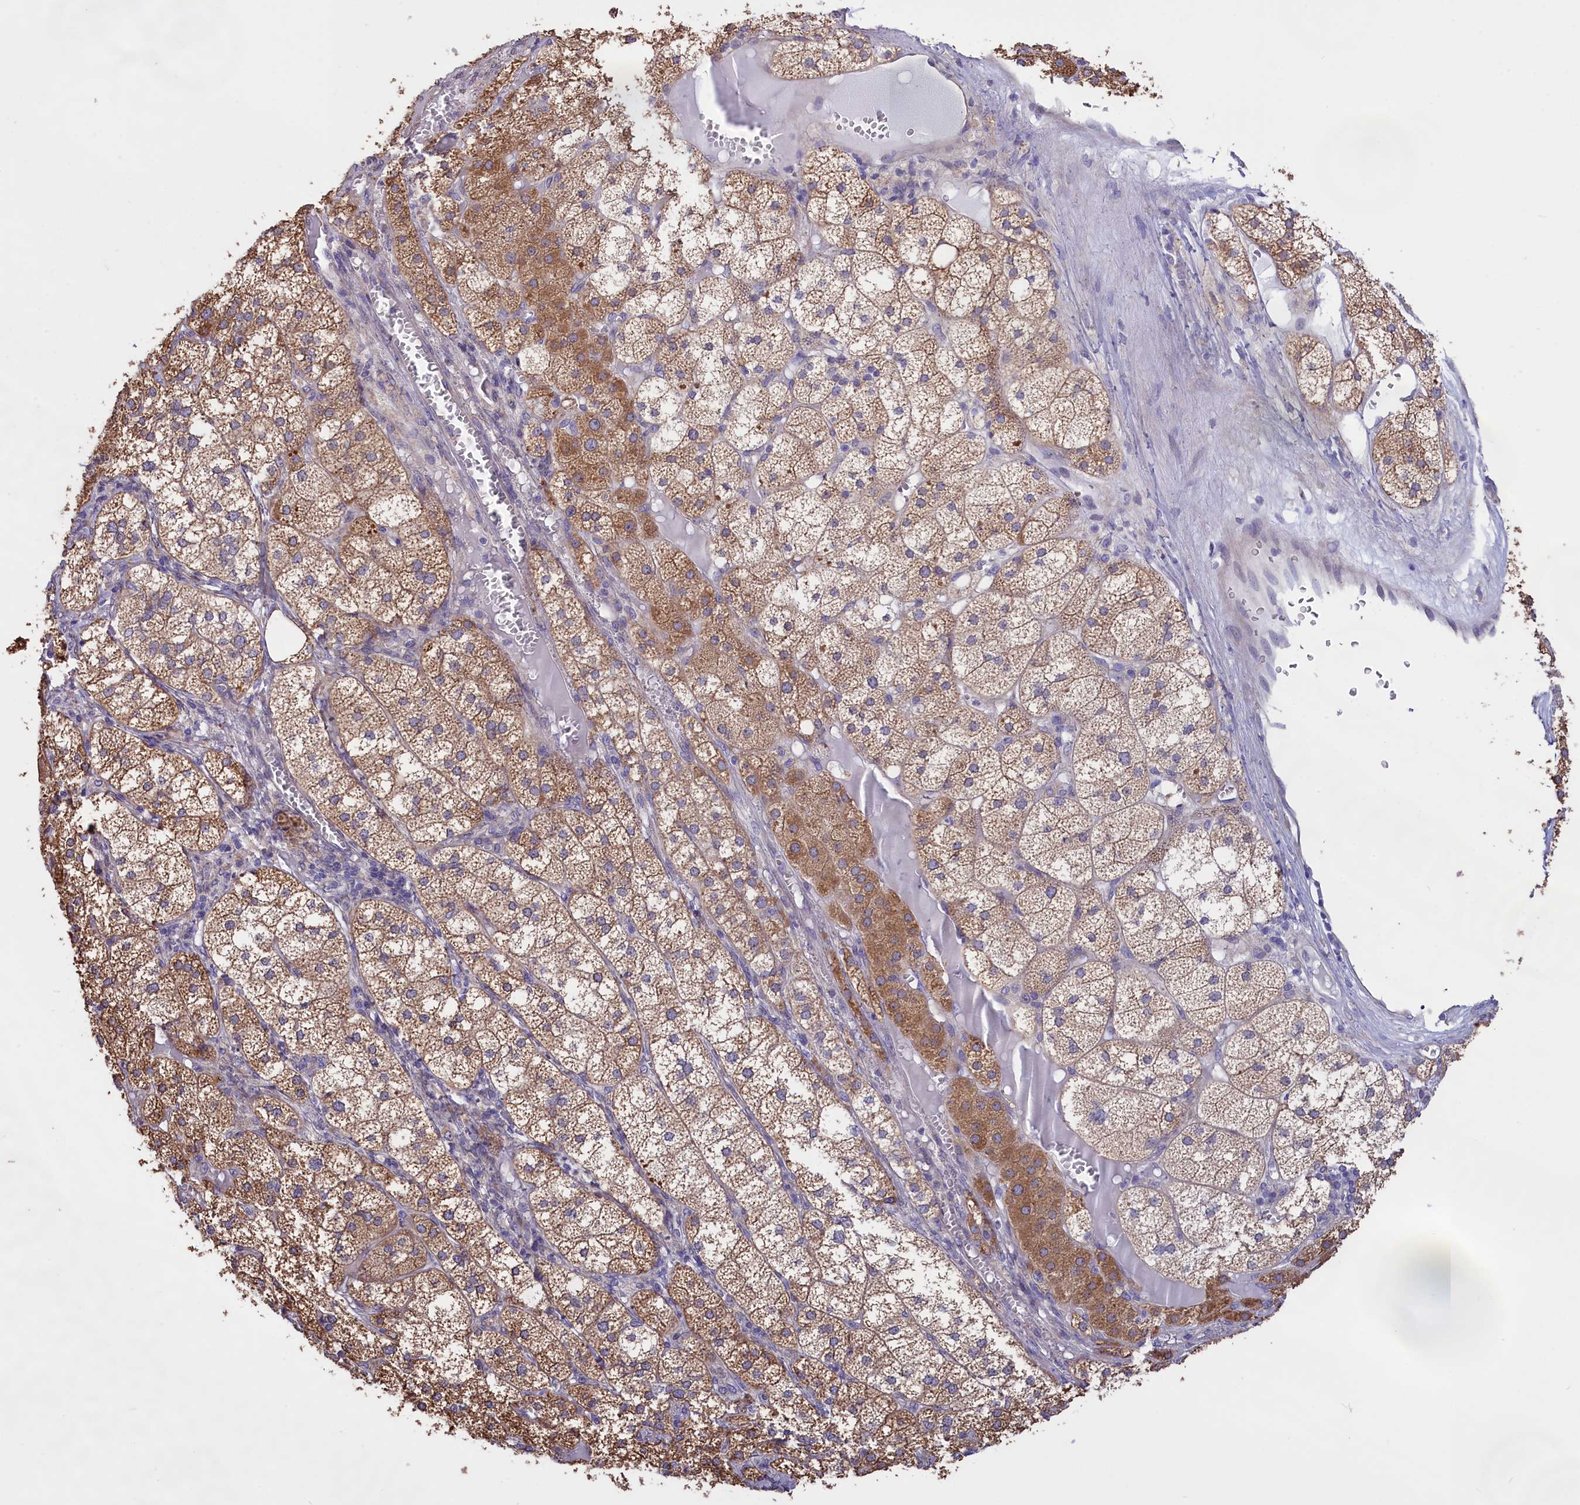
{"staining": {"intensity": "moderate", "quantity": ">75%", "location": "cytoplasmic/membranous"}, "tissue": "adrenal gland", "cell_type": "Glandular cells", "image_type": "normal", "snomed": [{"axis": "morphology", "description": "Normal tissue, NOS"}, {"axis": "topography", "description": "Adrenal gland"}], "caption": "Protein staining reveals moderate cytoplasmic/membranous expression in about >75% of glandular cells in unremarkable adrenal gland.", "gene": "CYP2U1", "patient": {"sex": "female", "age": 61}}